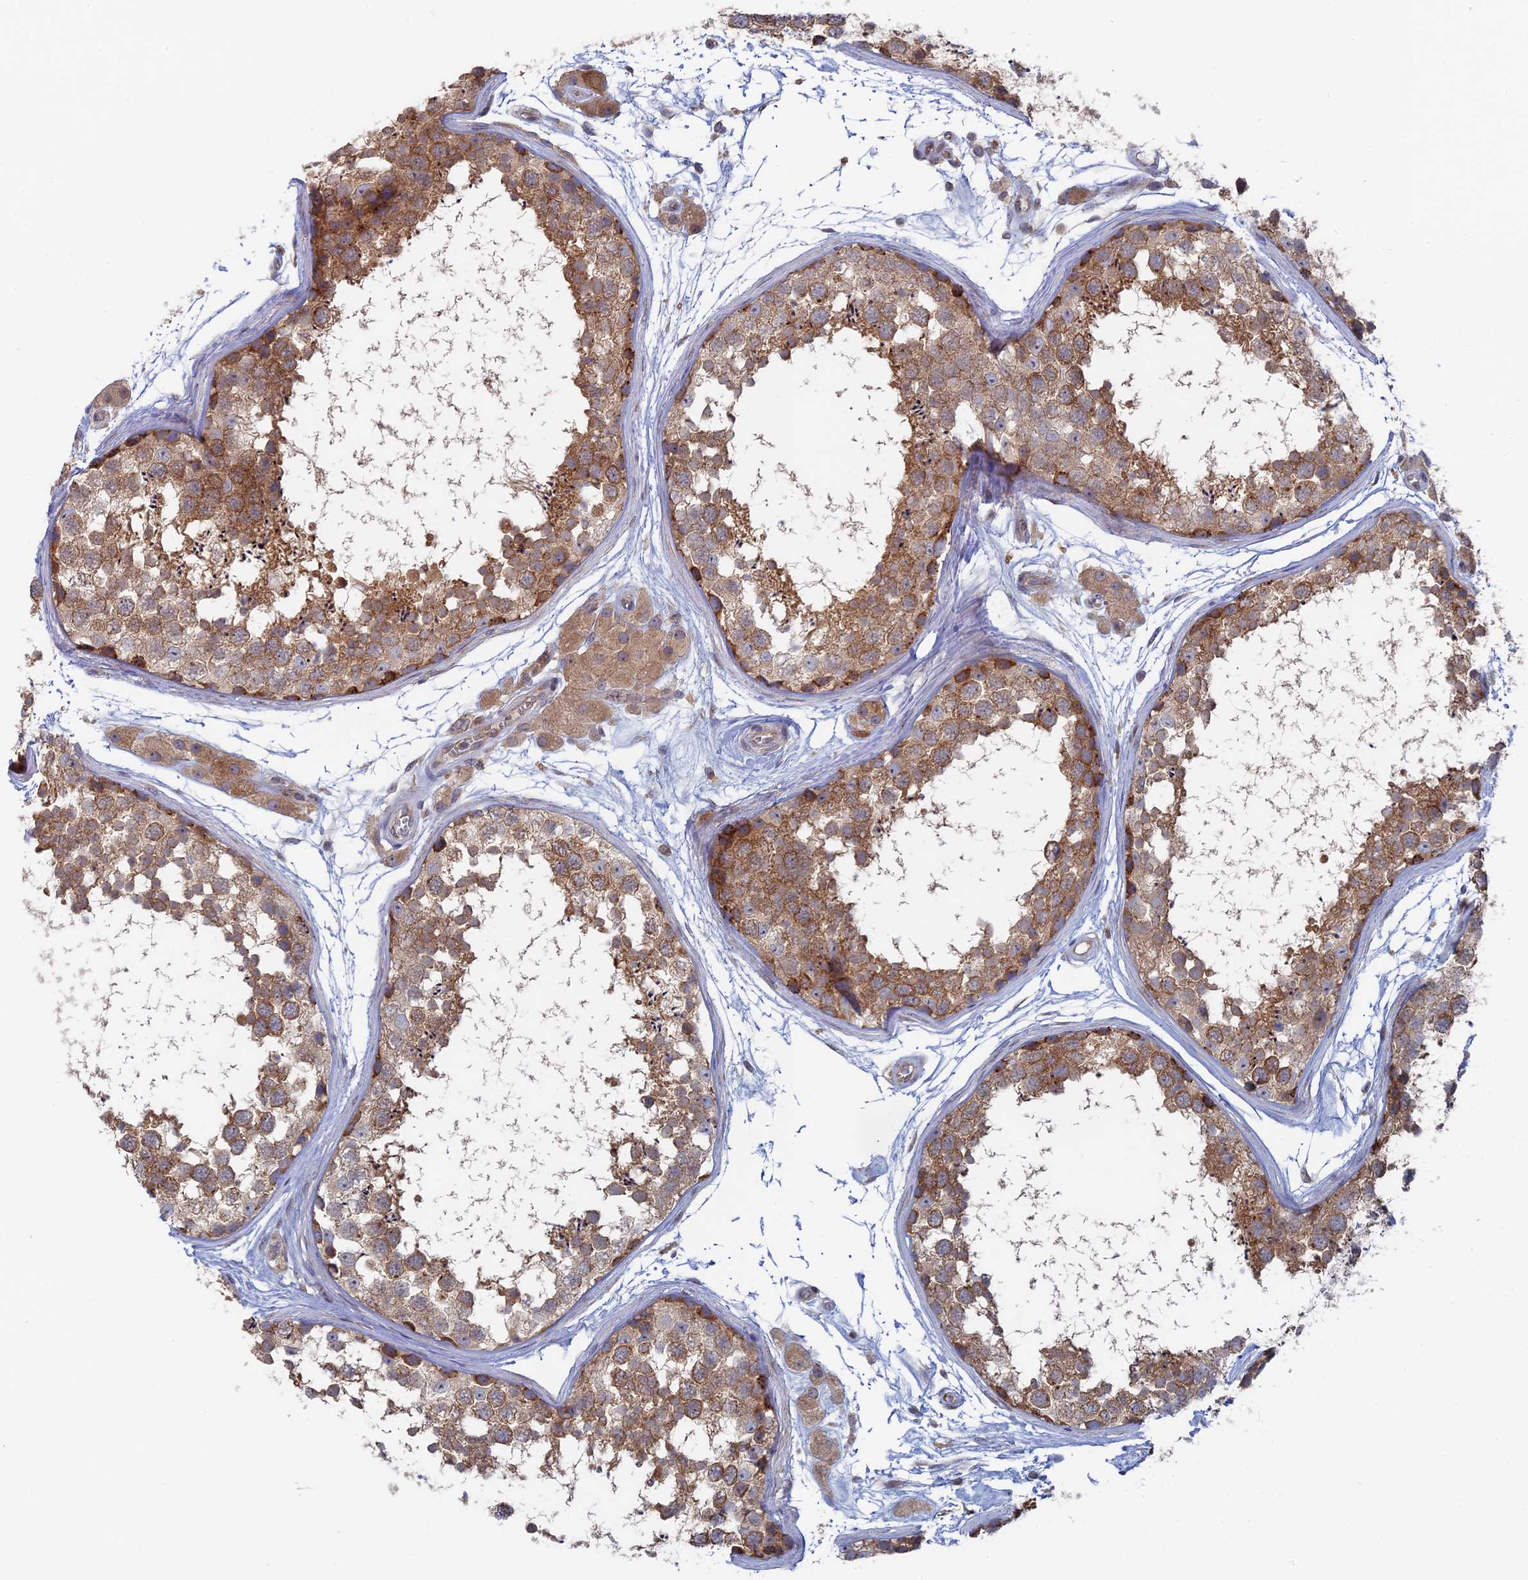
{"staining": {"intensity": "moderate", "quantity": ">75%", "location": "cytoplasmic/membranous"}, "tissue": "testis", "cell_type": "Cells in seminiferous ducts", "image_type": "normal", "snomed": [{"axis": "morphology", "description": "Normal tissue, NOS"}, {"axis": "topography", "description": "Testis"}], "caption": "The image demonstrates a brown stain indicating the presence of a protein in the cytoplasmic/membranous of cells in seminiferous ducts in testis. (DAB (3,3'-diaminobenzidine) = brown stain, brightfield microscopy at high magnification).", "gene": "TBC1D30", "patient": {"sex": "male", "age": 56}}